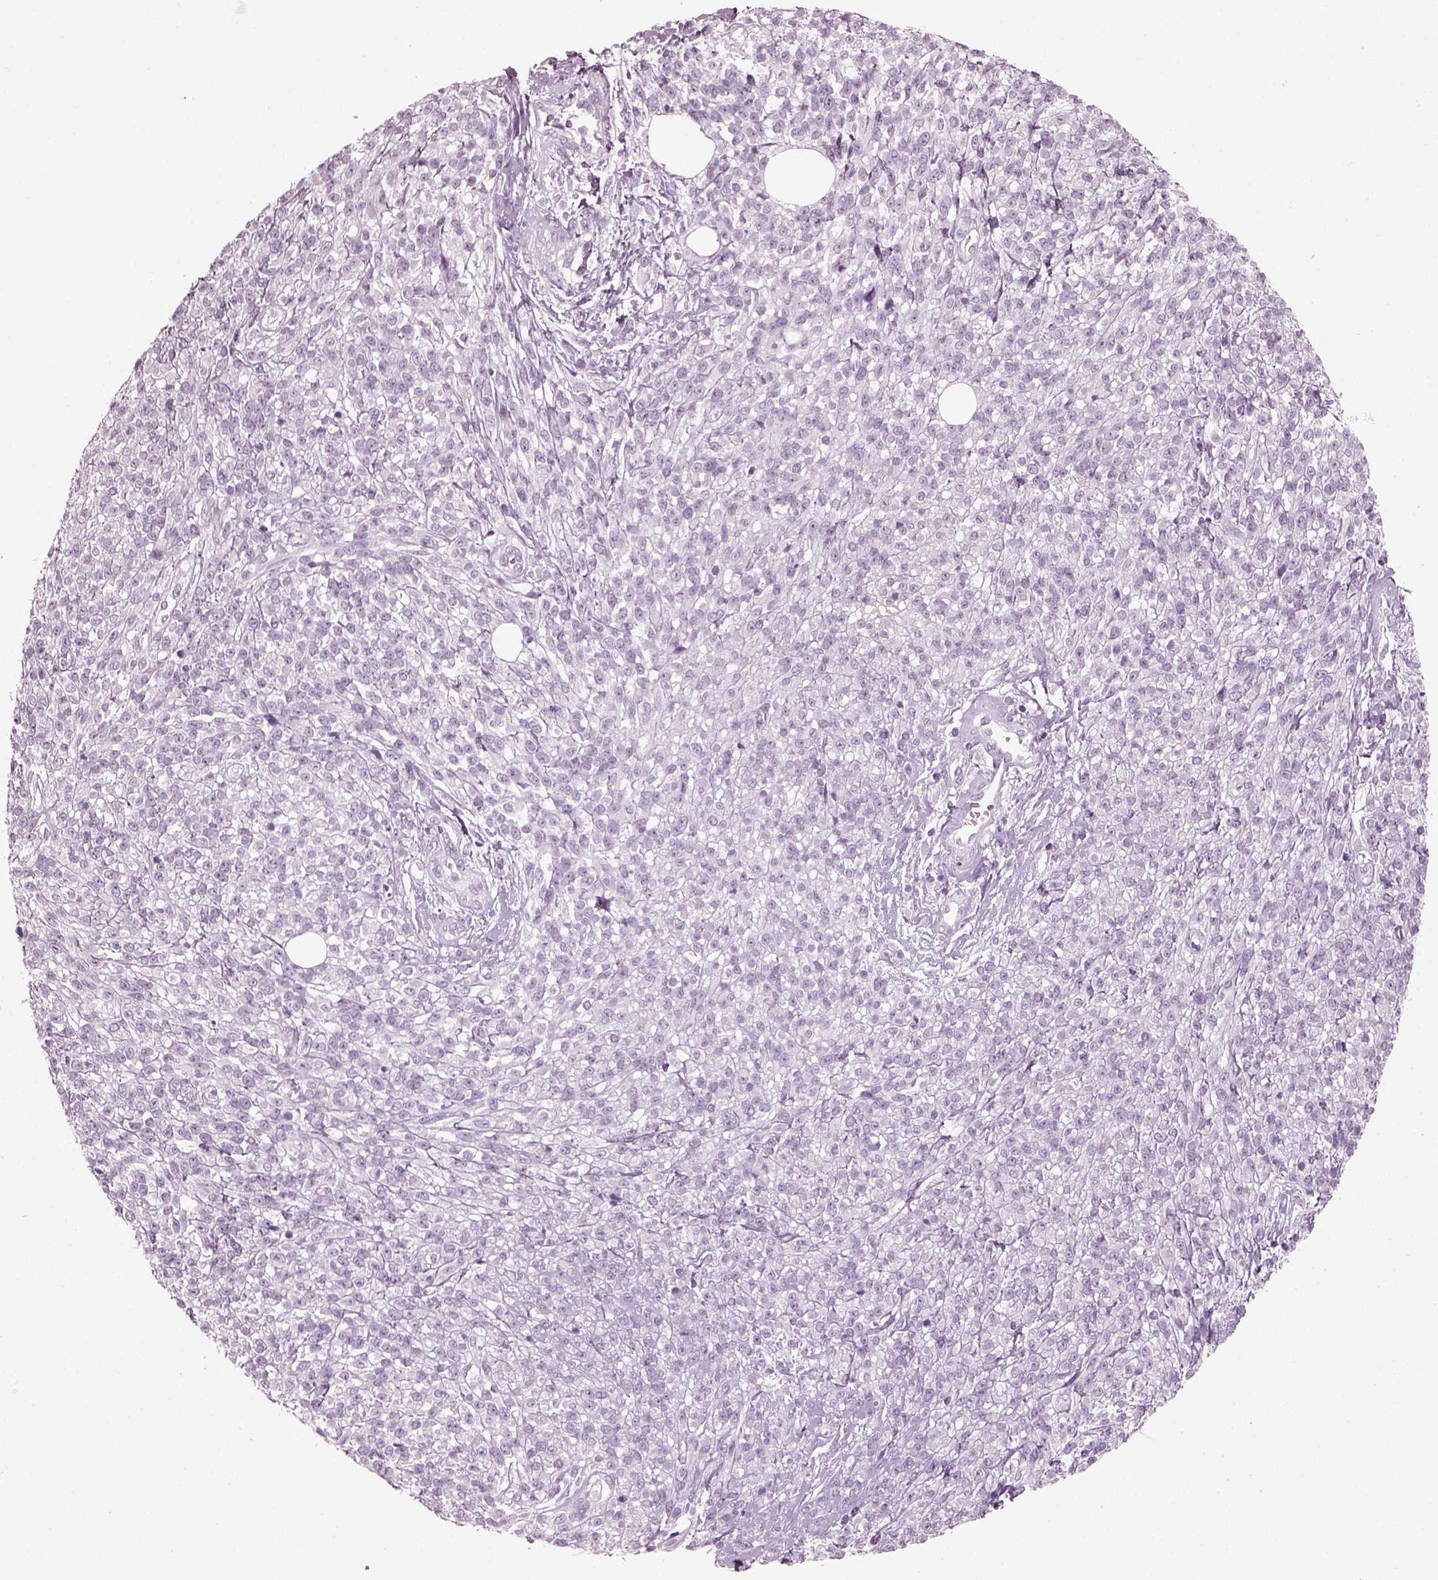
{"staining": {"intensity": "negative", "quantity": "none", "location": "none"}, "tissue": "melanoma", "cell_type": "Tumor cells", "image_type": "cancer", "snomed": [{"axis": "morphology", "description": "Malignant melanoma, NOS"}, {"axis": "topography", "description": "Skin"}, {"axis": "topography", "description": "Skin of trunk"}], "caption": "The photomicrograph exhibits no significant positivity in tumor cells of malignant melanoma.", "gene": "PDC", "patient": {"sex": "male", "age": 74}}